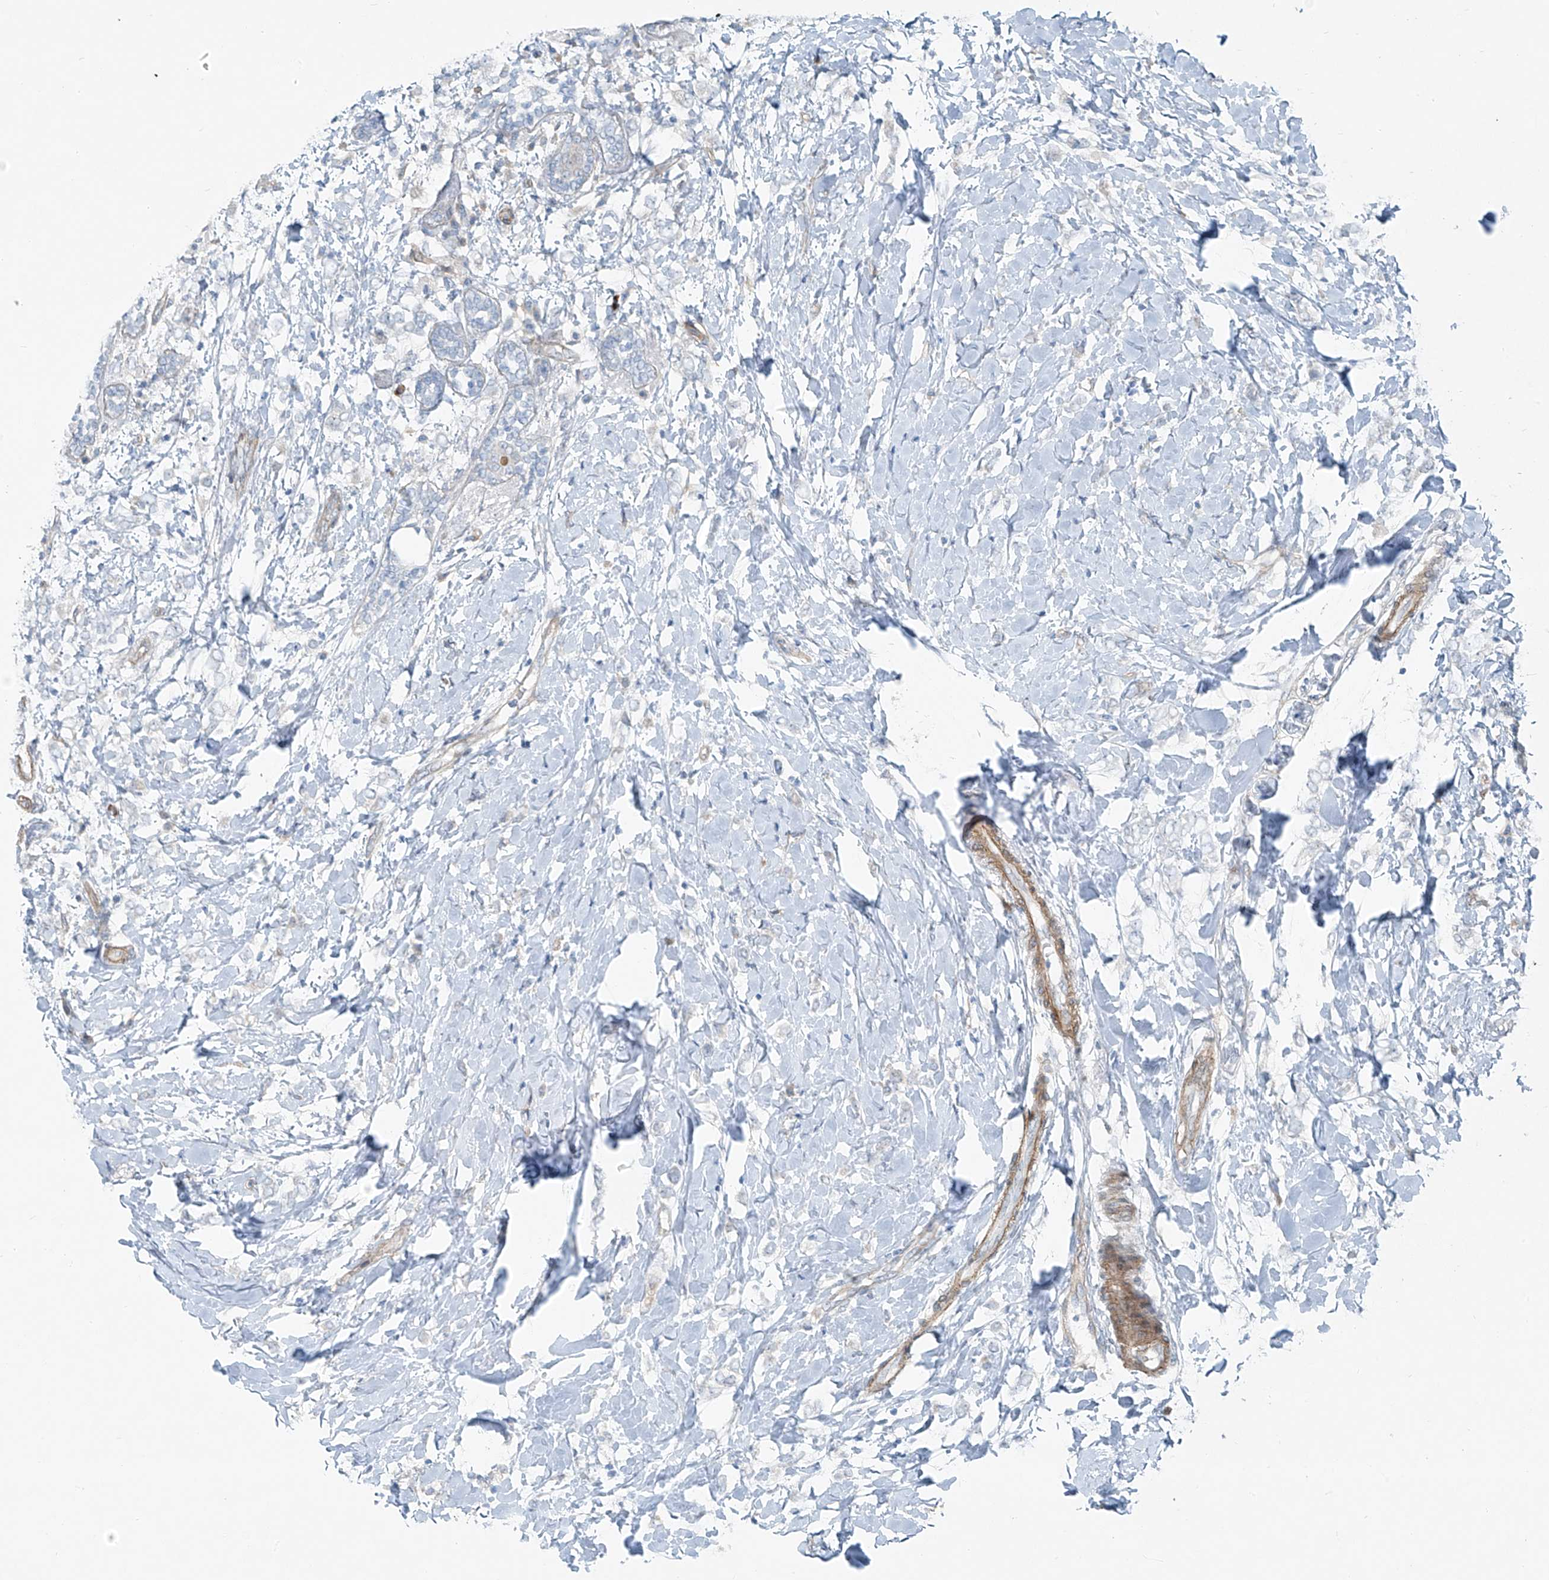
{"staining": {"intensity": "negative", "quantity": "none", "location": "none"}, "tissue": "breast cancer", "cell_type": "Tumor cells", "image_type": "cancer", "snomed": [{"axis": "morphology", "description": "Normal tissue, NOS"}, {"axis": "morphology", "description": "Lobular carcinoma"}, {"axis": "topography", "description": "Breast"}], "caption": "Tumor cells are negative for brown protein staining in breast cancer.", "gene": "TNS2", "patient": {"sex": "female", "age": 47}}